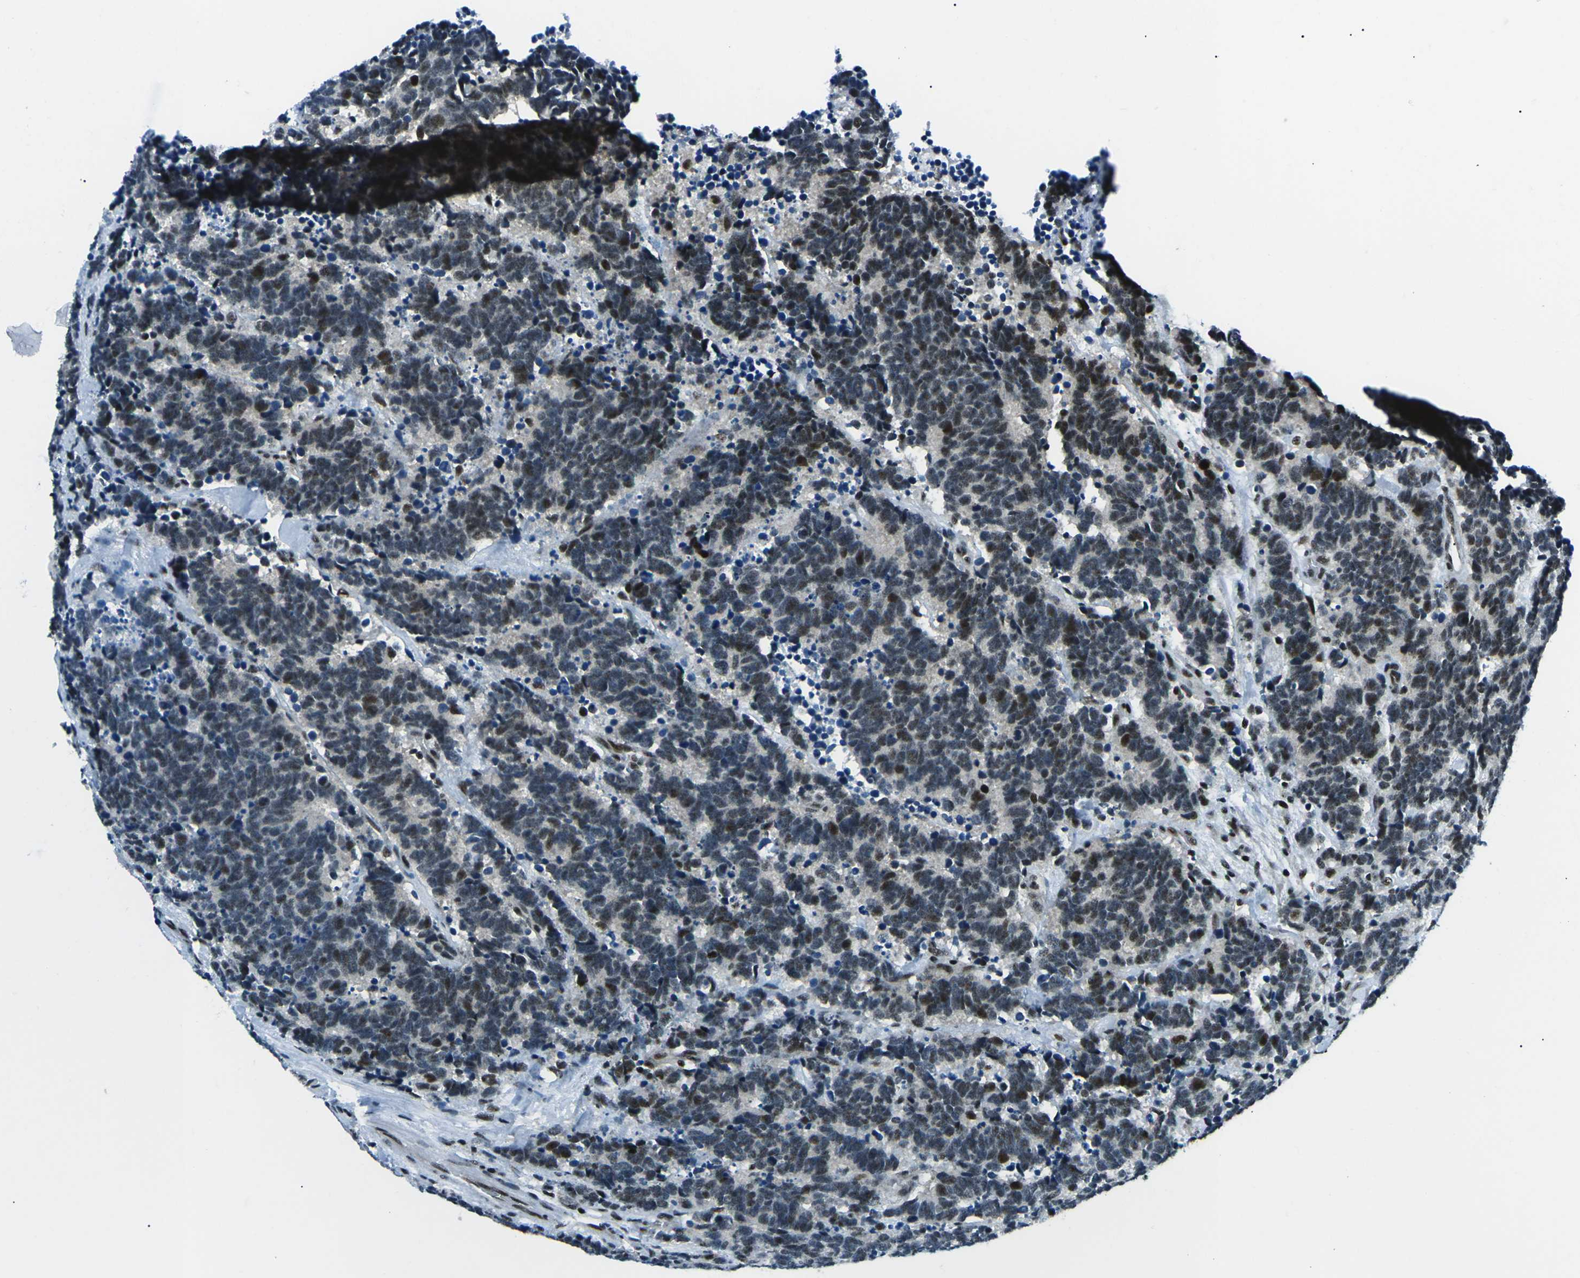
{"staining": {"intensity": "moderate", "quantity": "<25%", "location": "nuclear"}, "tissue": "carcinoid", "cell_type": "Tumor cells", "image_type": "cancer", "snomed": [{"axis": "morphology", "description": "Carcinoma, NOS"}, {"axis": "morphology", "description": "Carcinoid, malignant, NOS"}, {"axis": "topography", "description": "Urinary bladder"}], "caption": "A brown stain labels moderate nuclear expression of a protein in carcinoid (malignant) tumor cells.", "gene": "RBL2", "patient": {"sex": "male", "age": 57}}